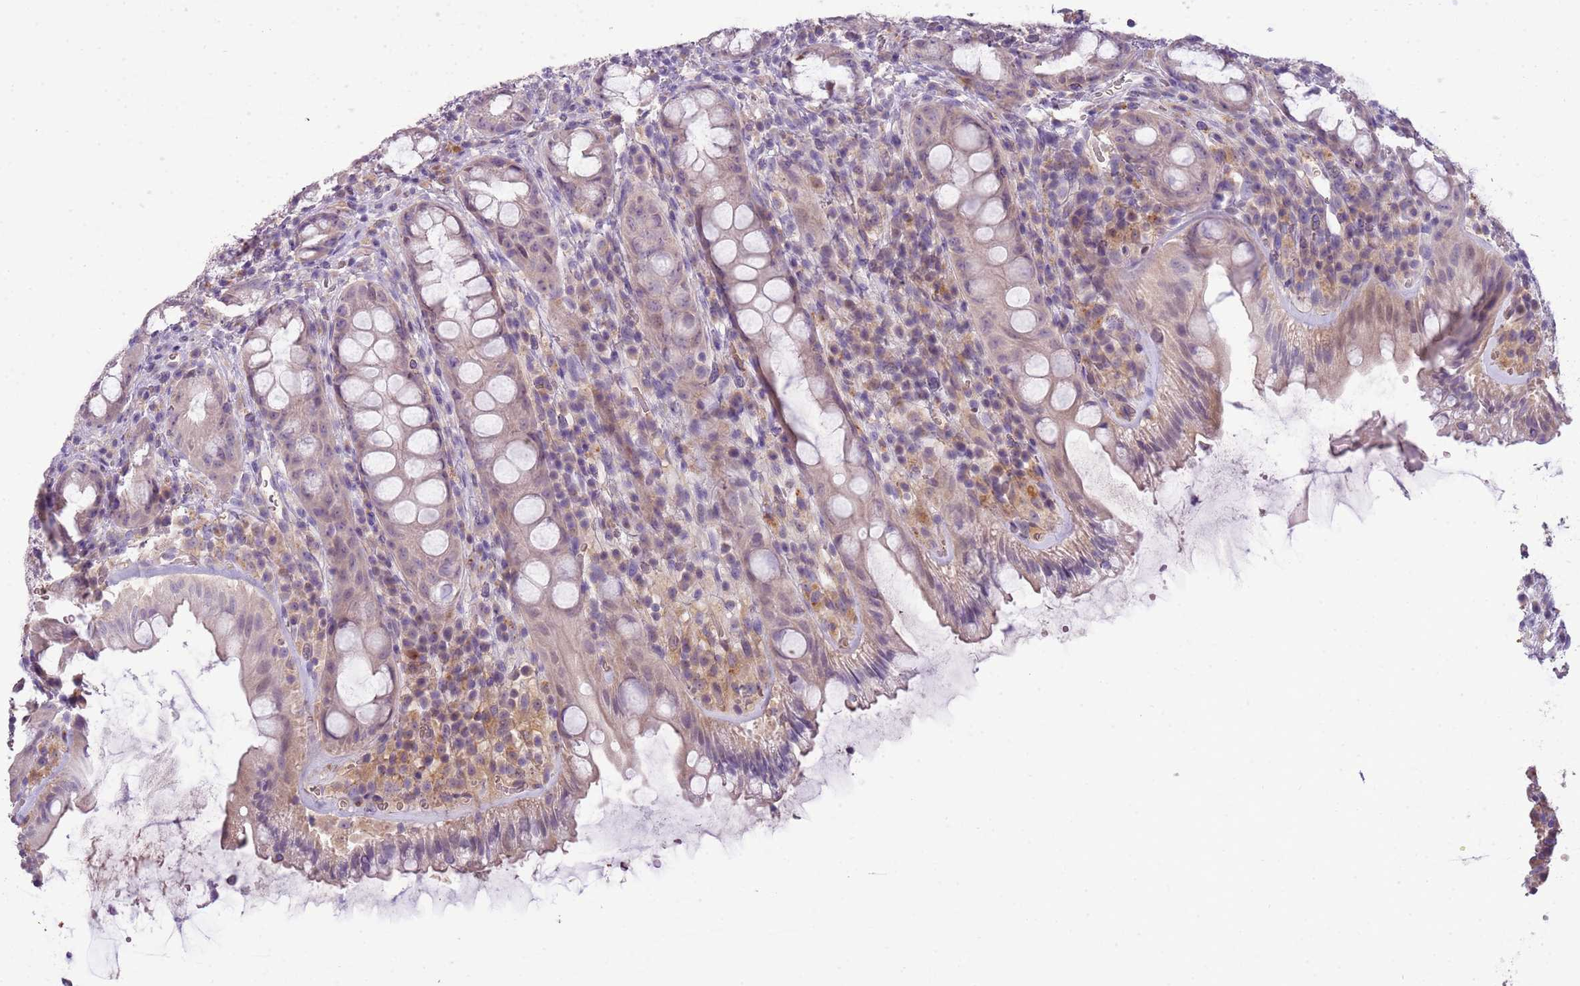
{"staining": {"intensity": "weak", "quantity": "<25%", "location": "cytoplasmic/membranous,nuclear"}, "tissue": "rectum", "cell_type": "Glandular cells", "image_type": "normal", "snomed": [{"axis": "morphology", "description": "Normal tissue, NOS"}, {"axis": "topography", "description": "Rectum"}], "caption": "Immunohistochemistry histopathology image of benign human rectum stained for a protein (brown), which displays no expression in glandular cells.", "gene": "SCAMP5", "patient": {"sex": "female", "age": 57}}